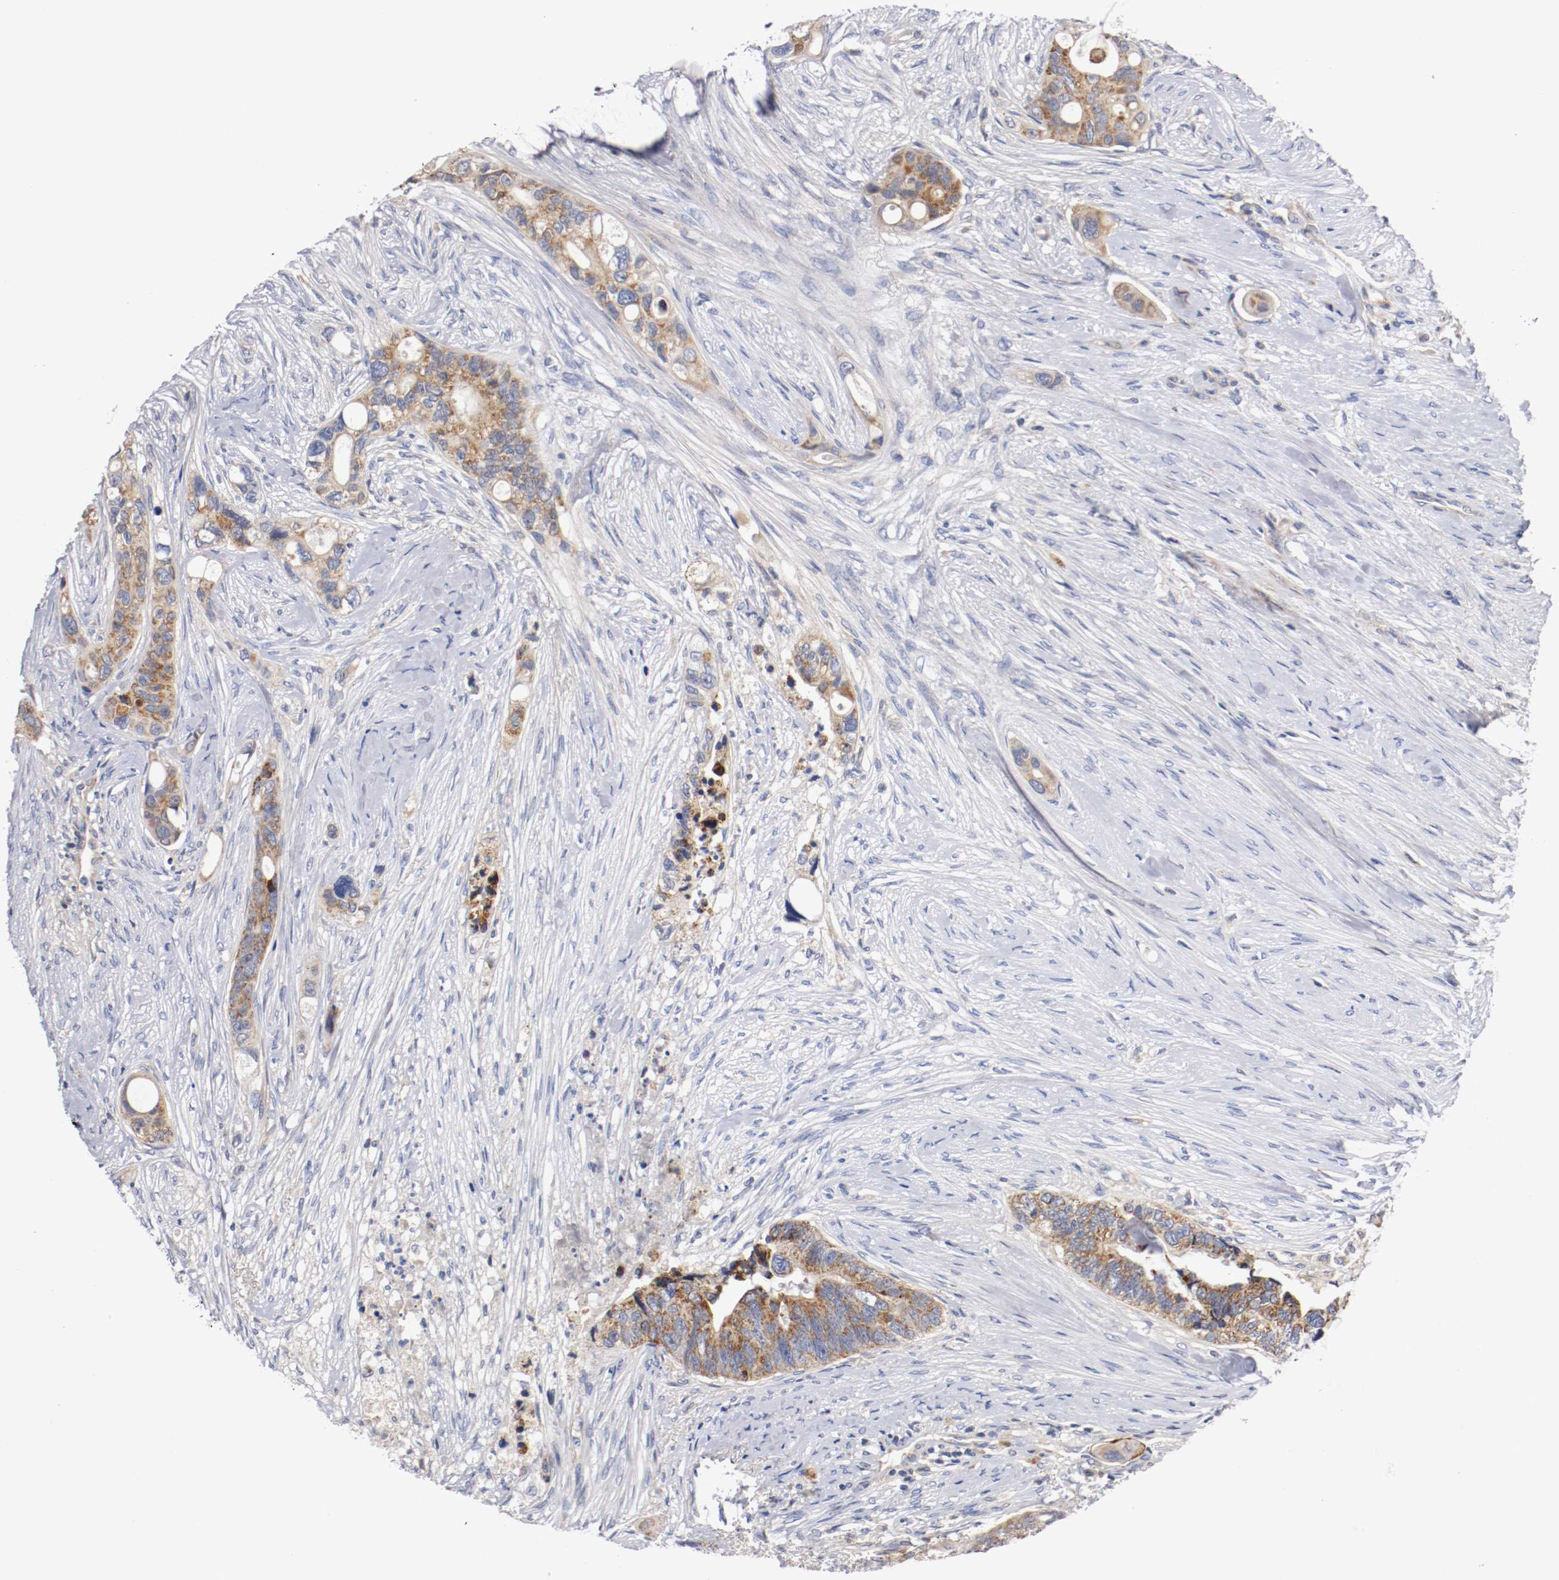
{"staining": {"intensity": "moderate", "quantity": ">75%", "location": "cytoplasmic/membranous"}, "tissue": "colorectal cancer", "cell_type": "Tumor cells", "image_type": "cancer", "snomed": [{"axis": "morphology", "description": "Adenocarcinoma, NOS"}, {"axis": "topography", "description": "Colon"}], "caption": "This is an image of immunohistochemistry (IHC) staining of colorectal cancer (adenocarcinoma), which shows moderate expression in the cytoplasmic/membranous of tumor cells.", "gene": "PCSK6", "patient": {"sex": "female", "age": 57}}